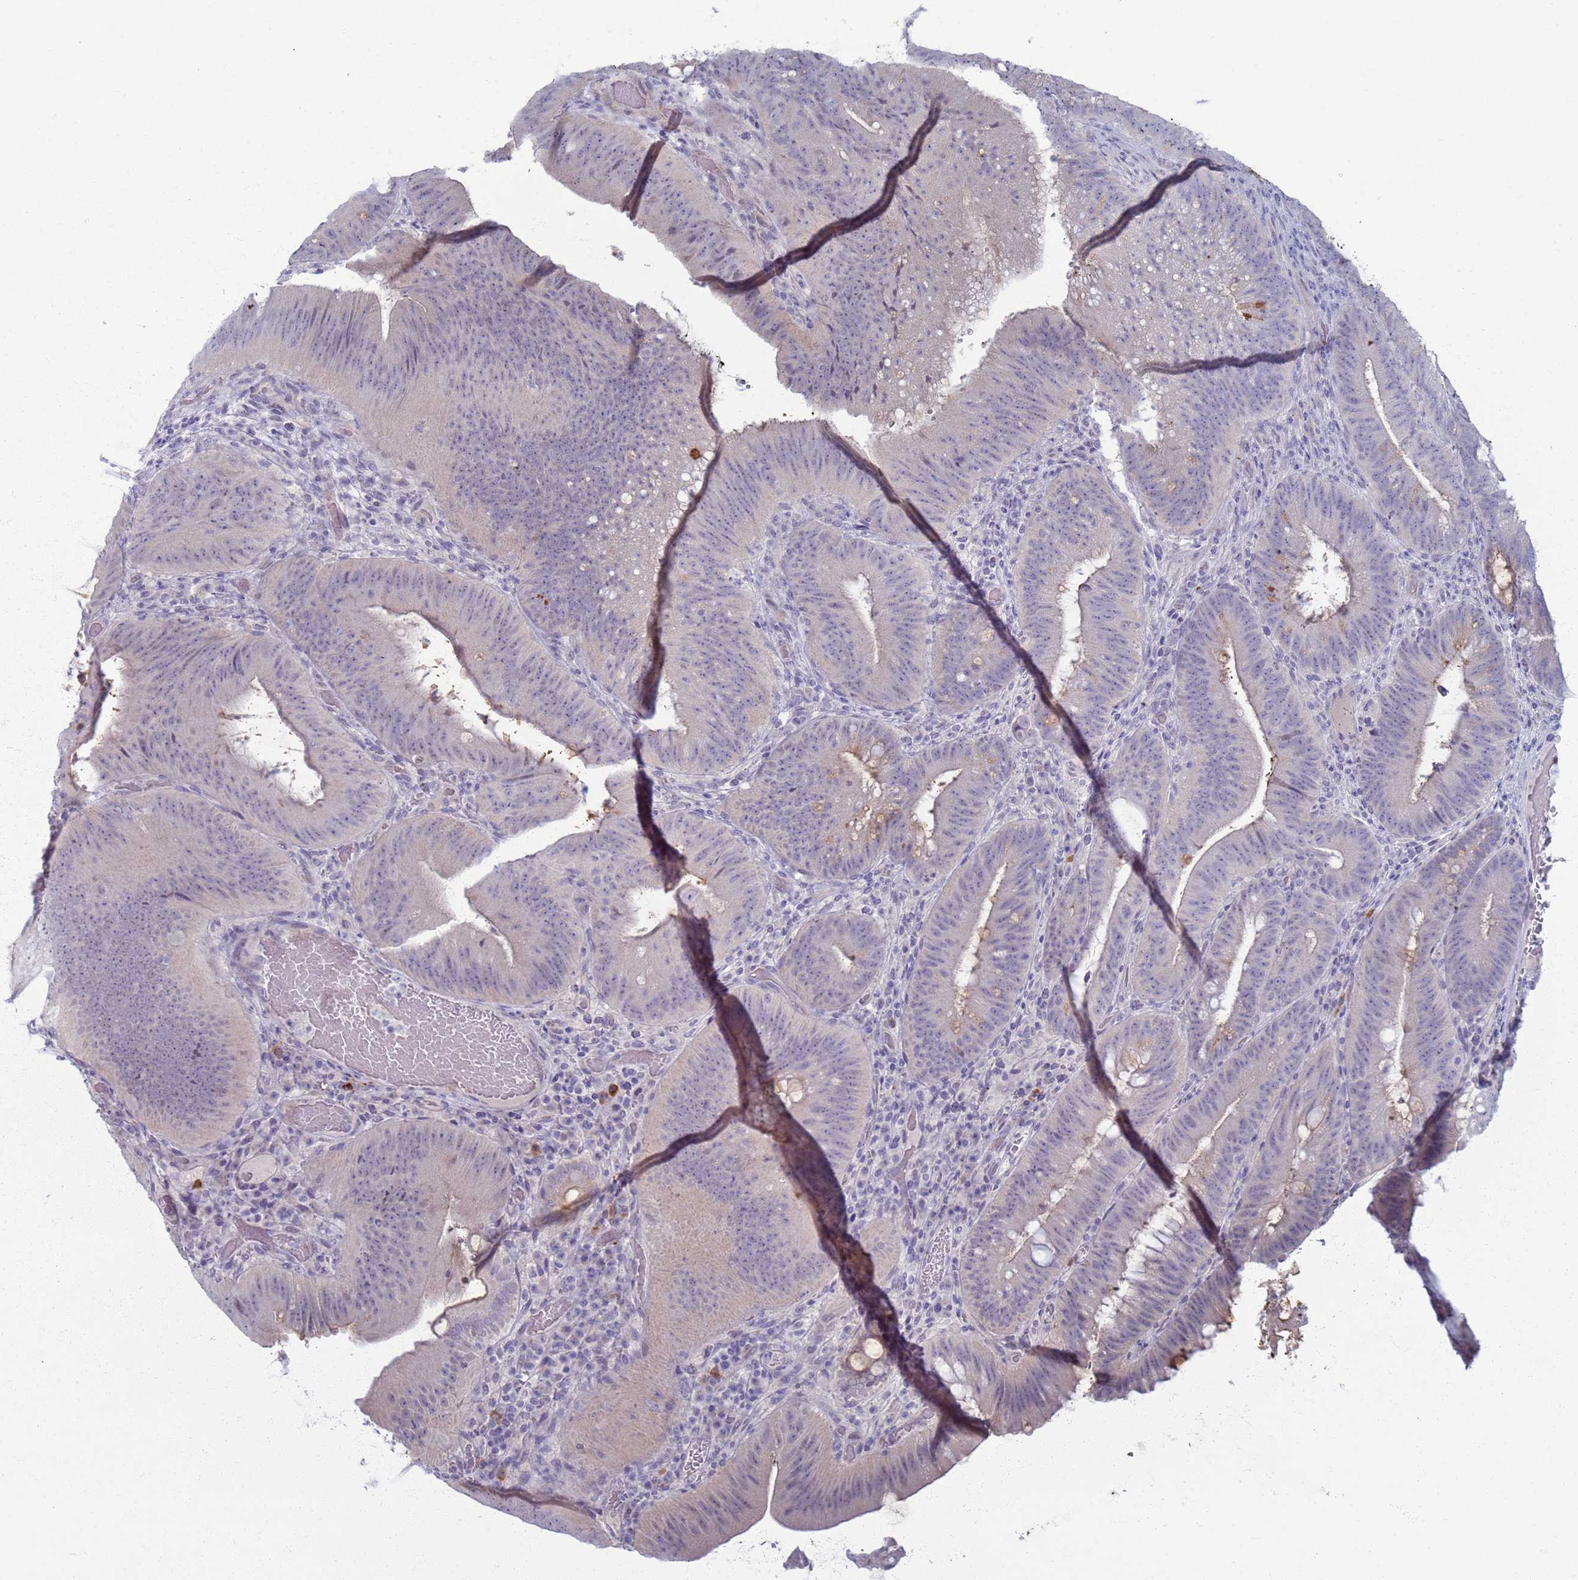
{"staining": {"intensity": "negative", "quantity": "none", "location": "none"}, "tissue": "colorectal cancer", "cell_type": "Tumor cells", "image_type": "cancer", "snomed": [{"axis": "morphology", "description": "Adenocarcinoma, NOS"}, {"axis": "topography", "description": "Colon"}], "caption": "An image of adenocarcinoma (colorectal) stained for a protein reveals no brown staining in tumor cells.", "gene": "CLCA2", "patient": {"sex": "female", "age": 43}}